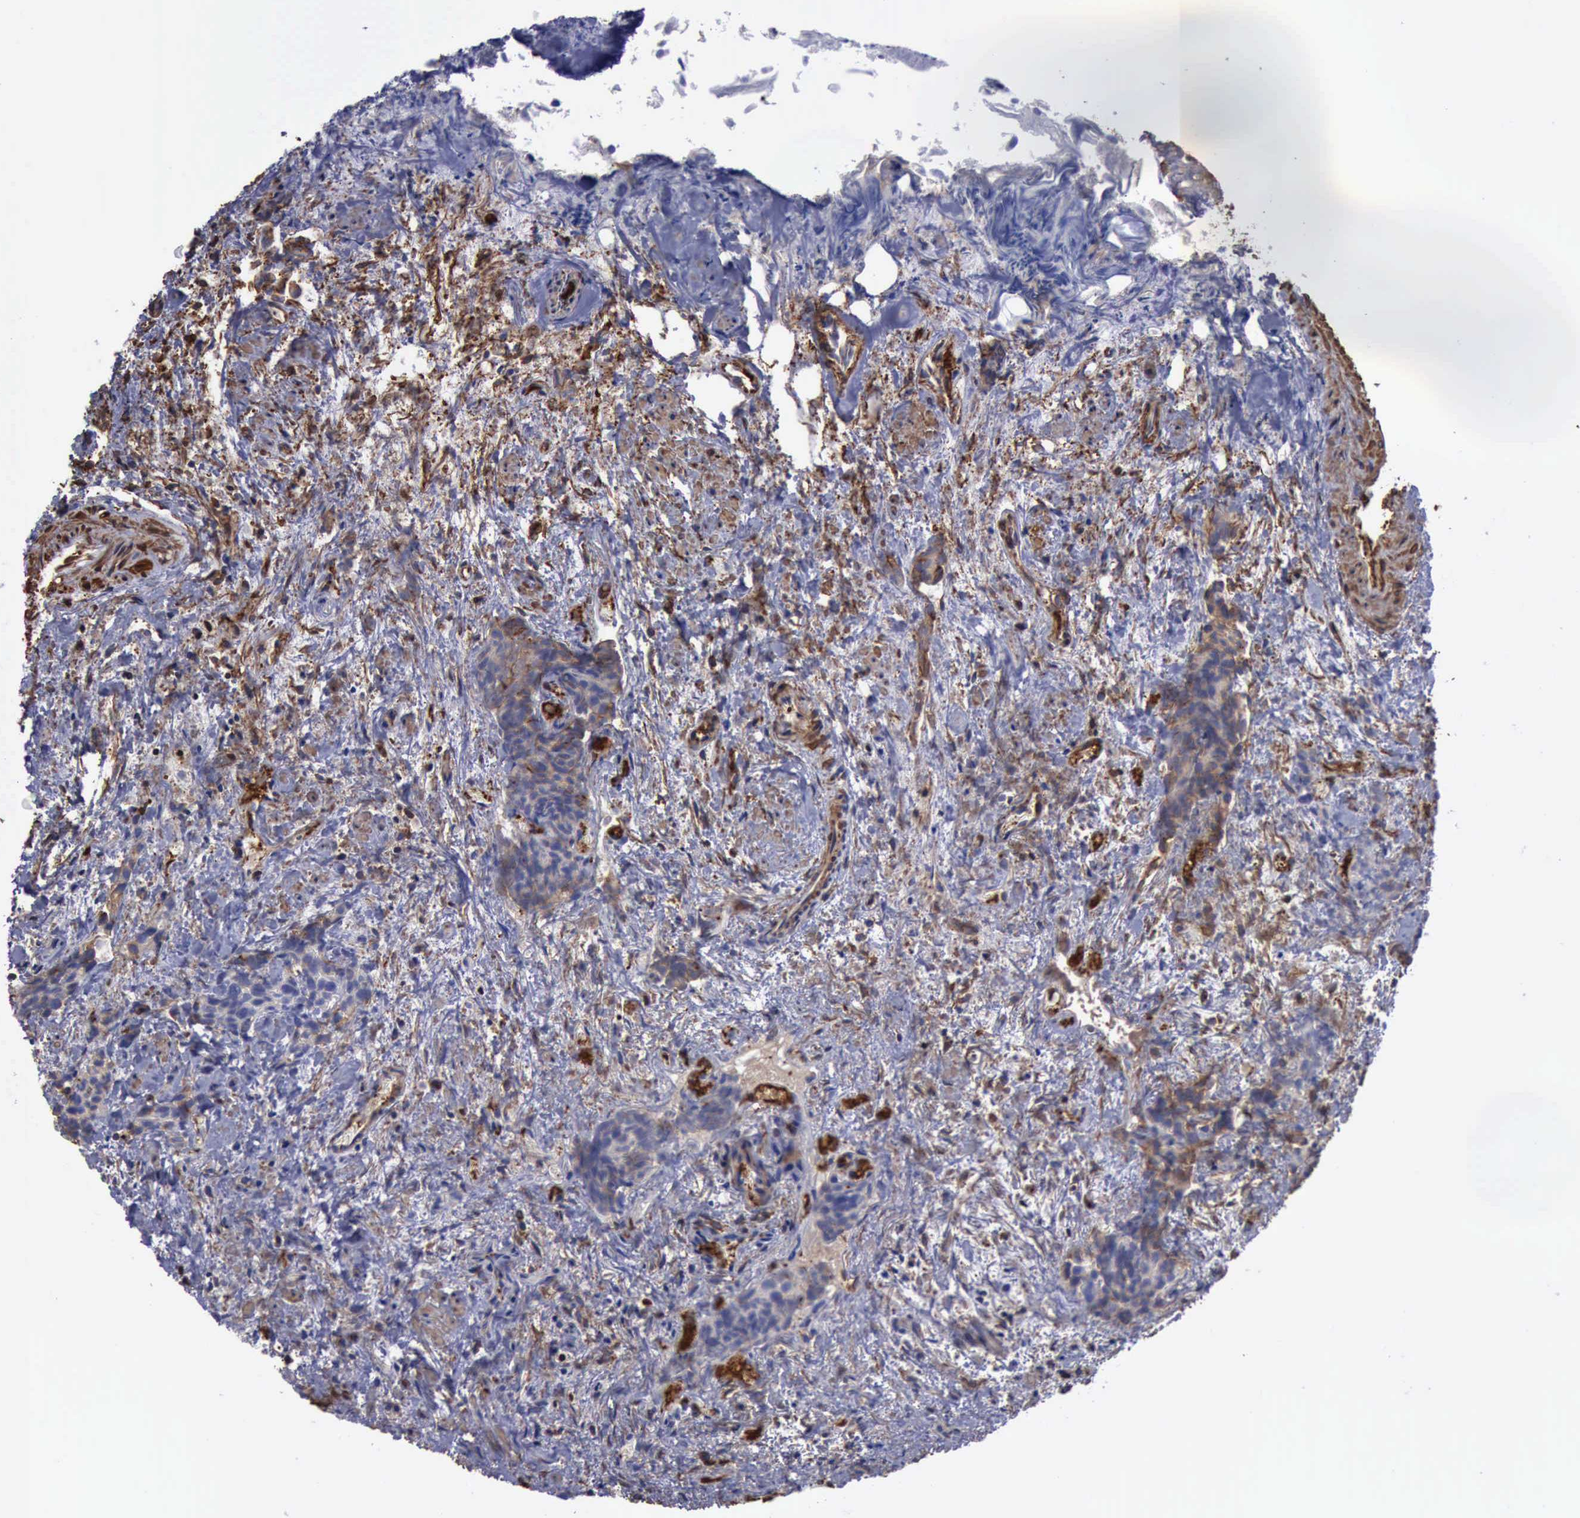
{"staining": {"intensity": "moderate", "quantity": "25%-75%", "location": "cytoplasmic/membranous"}, "tissue": "urothelial cancer", "cell_type": "Tumor cells", "image_type": "cancer", "snomed": [{"axis": "morphology", "description": "Urothelial carcinoma, High grade"}, {"axis": "topography", "description": "Urinary bladder"}], "caption": "About 25%-75% of tumor cells in urothelial carcinoma (high-grade) exhibit moderate cytoplasmic/membranous protein positivity as visualized by brown immunohistochemical staining.", "gene": "FLNA", "patient": {"sex": "female", "age": 78}}